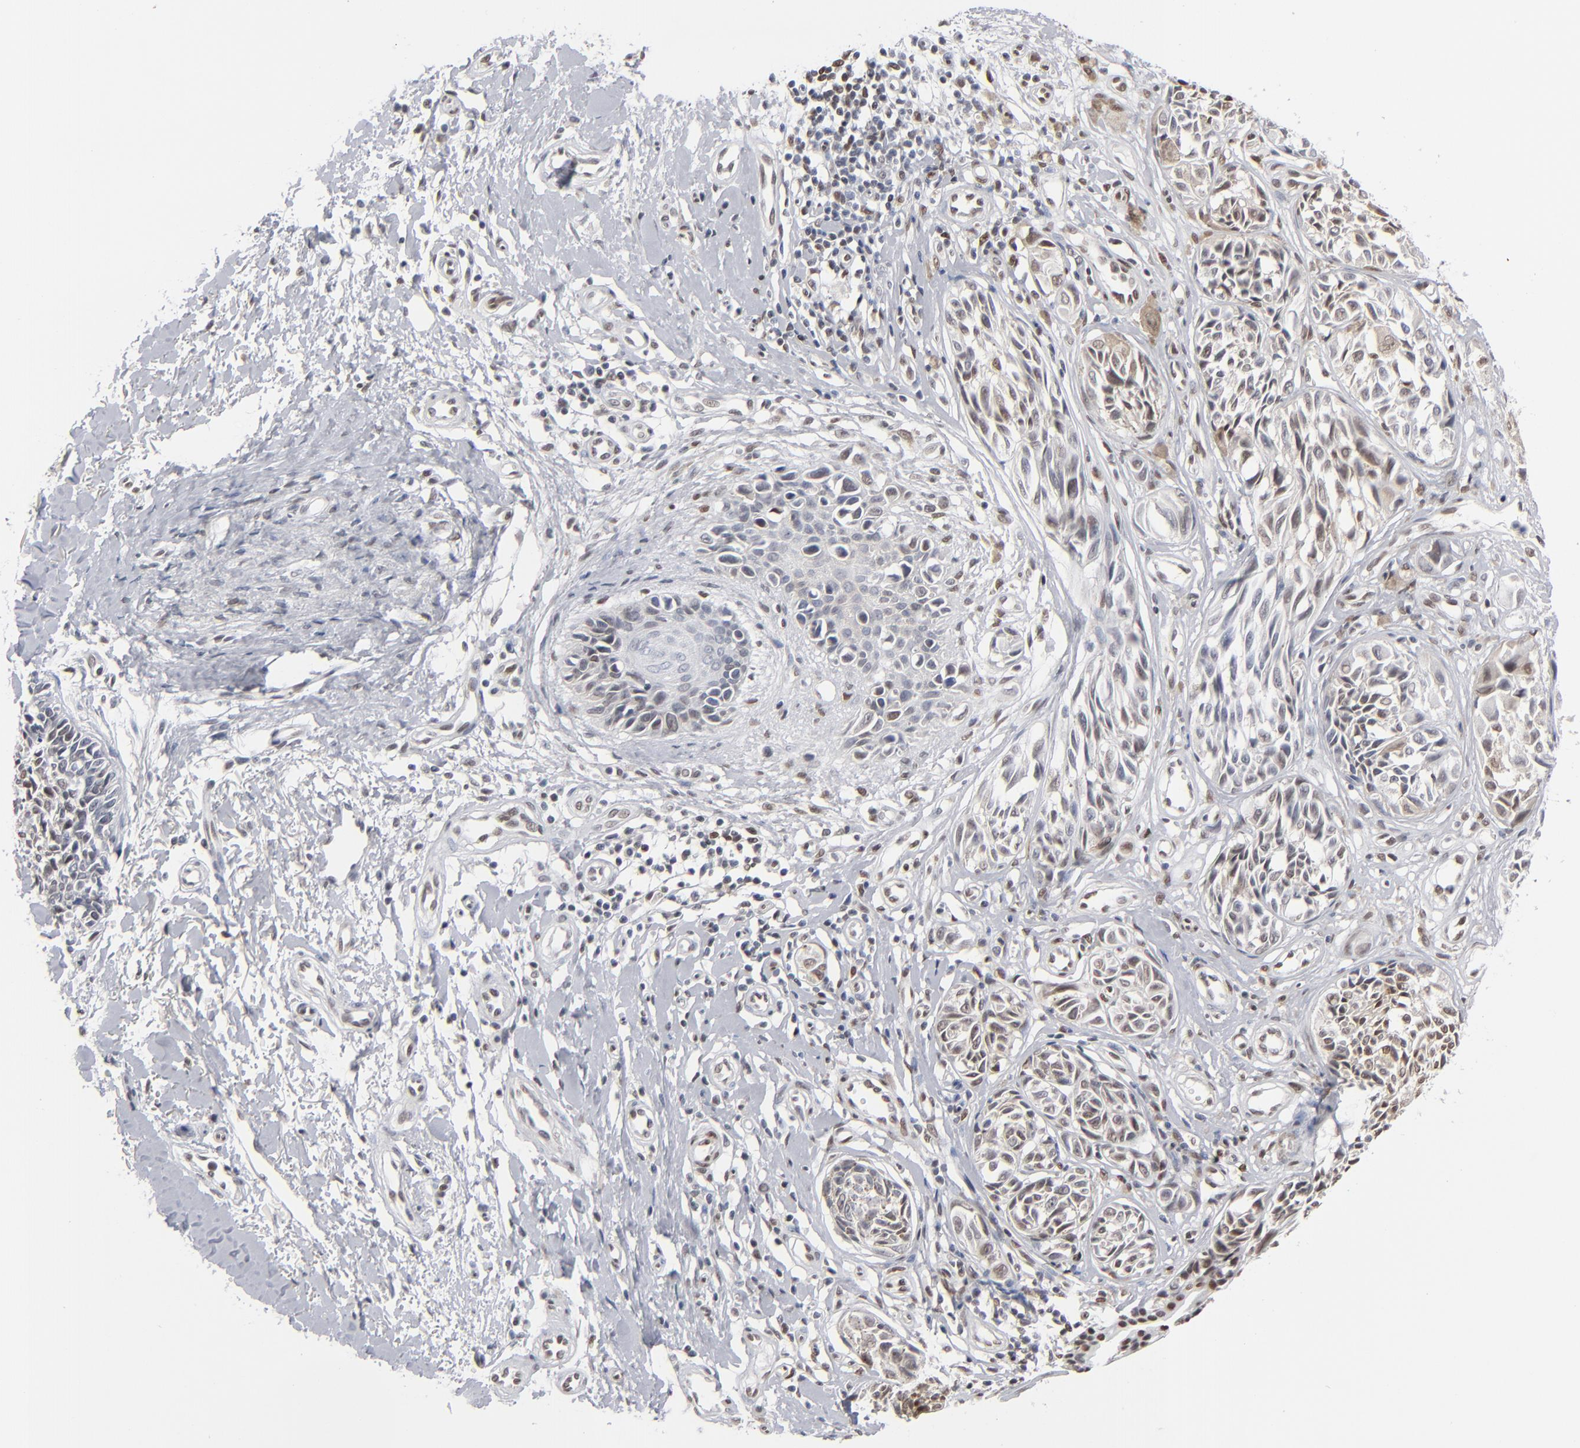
{"staining": {"intensity": "weak", "quantity": "<25%", "location": "nuclear"}, "tissue": "melanoma", "cell_type": "Tumor cells", "image_type": "cancer", "snomed": [{"axis": "morphology", "description": "Malignant melanoma, NOS"}, {"axis": "topography", "description": "Skin"}], "caption": "High power microscopy histopathology image of an immunohistochemistry (IHC) micrograph of malignant melanoma, revealing no significant positivity in tumor cells.", "gene": "IRF9", "patient": {"sex": "male", "age": 67}}